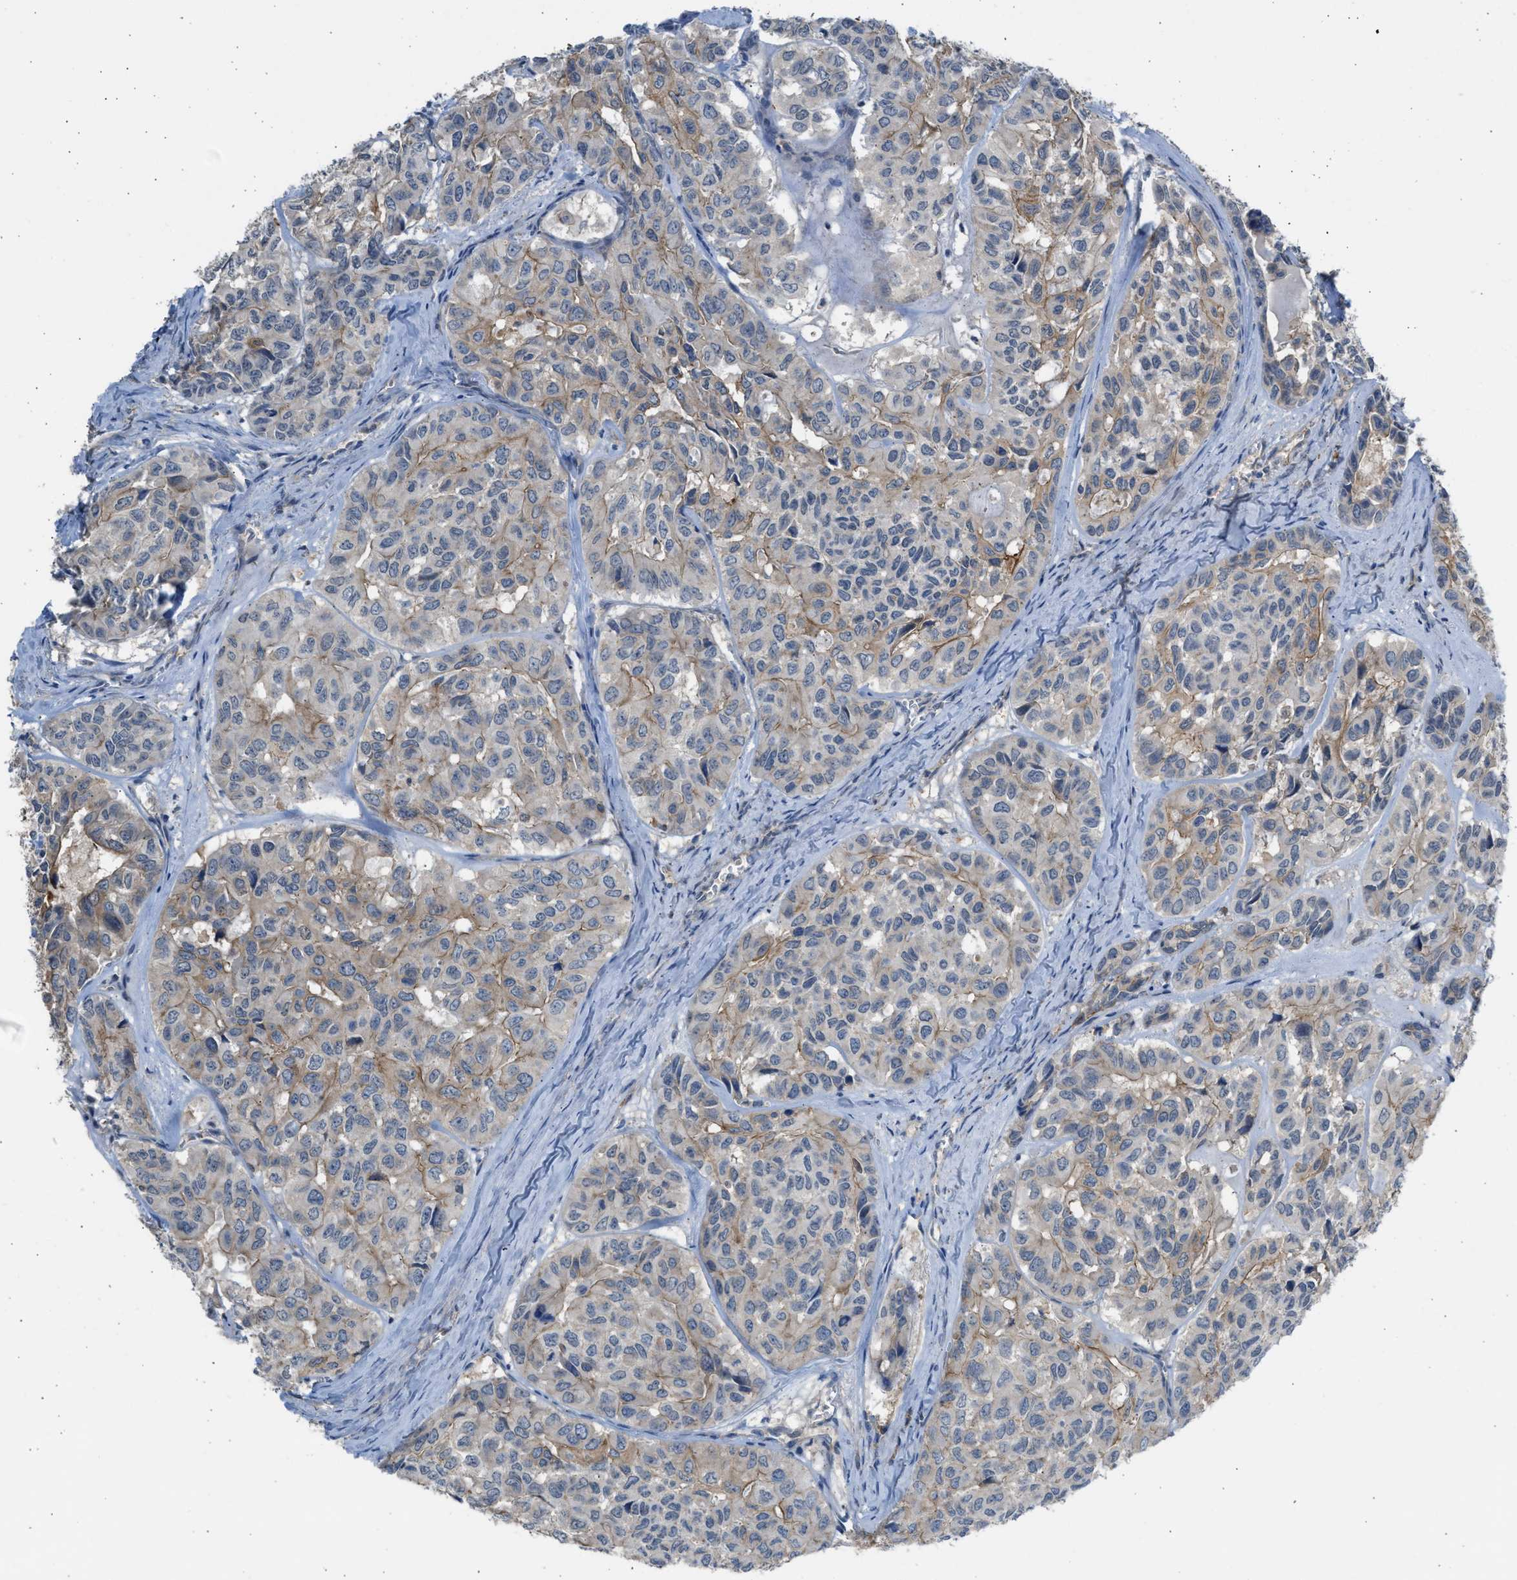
{"staining": {"intensity": "weak", "quantity": "<25%", "location": "cytoplasmic/membranous"}, "tissue": "head and neck cancer", "cell_type": "Tumor cells", "image_type": "cancer", "snomed": [{"axis": "morphology", "description": "Adenocarcinoma, NOS"}, {"axis": "topography", "description": "Salivary gland, NOS"}, {"axis": "topography", "description": "Head-Neck"}], "caption": "Tumor cells show no significant positivity in head and neck cancer.", "gene": "PCNX3", "patient": {"sex": "female", "age": 76}}